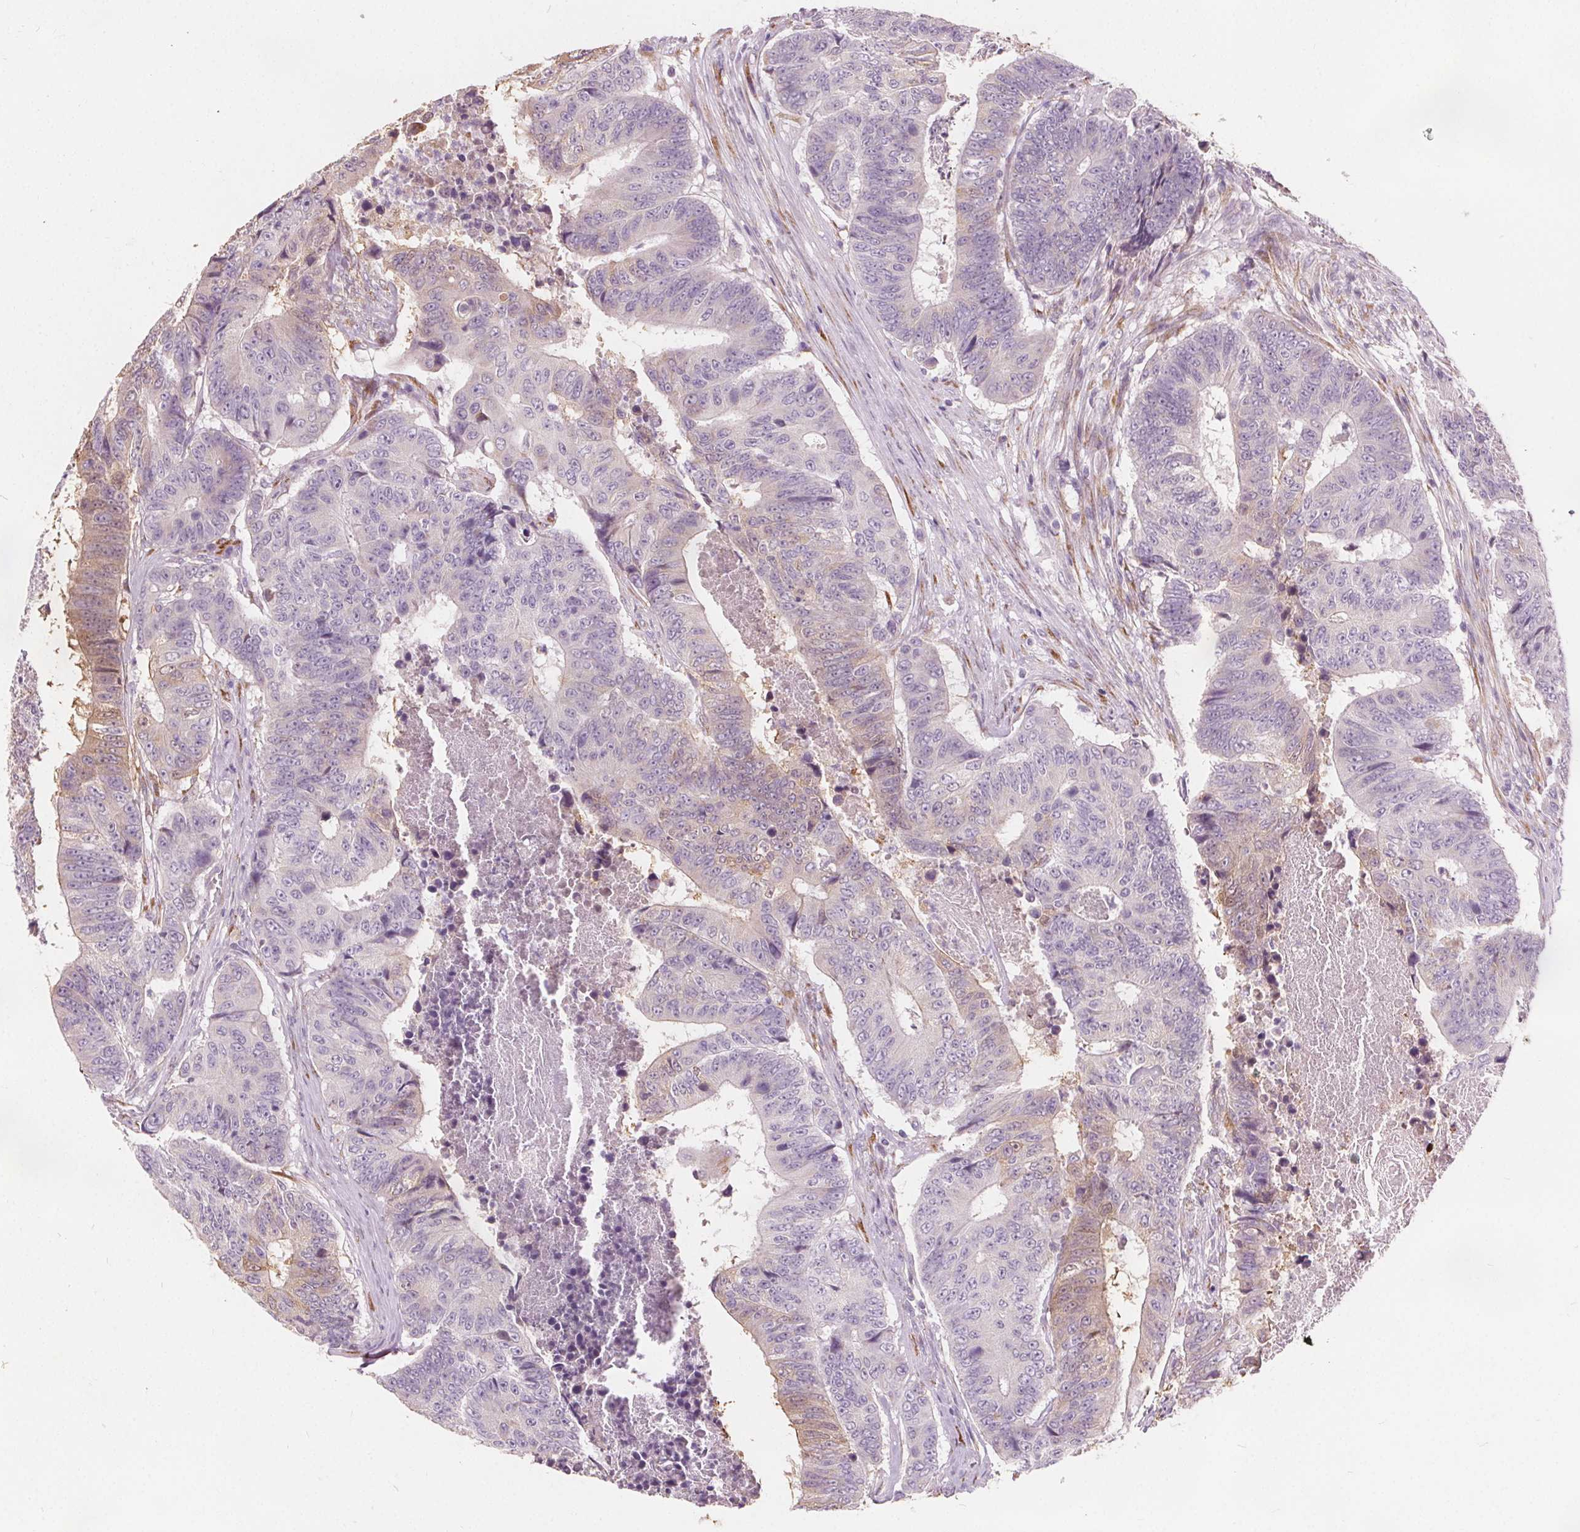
{"staining": {"intensity": "weak", "quantity": "<25%", "location": "cytoplasmic/membranous"}, "tissue": "colorectal cancer", "cell_type": "Tumor cells", "image_type": "cancer", "snomed": [{"axis": "morphology", "description": "Adenocarcinoma, NOS"}, {"axis": "topography", "description": "Colon"}], "caption": "Tumor cells show no significant protein expression in colorectal cancer.", "gene": "ACOX2", "patient": {"sex": "female", "age": 48}}